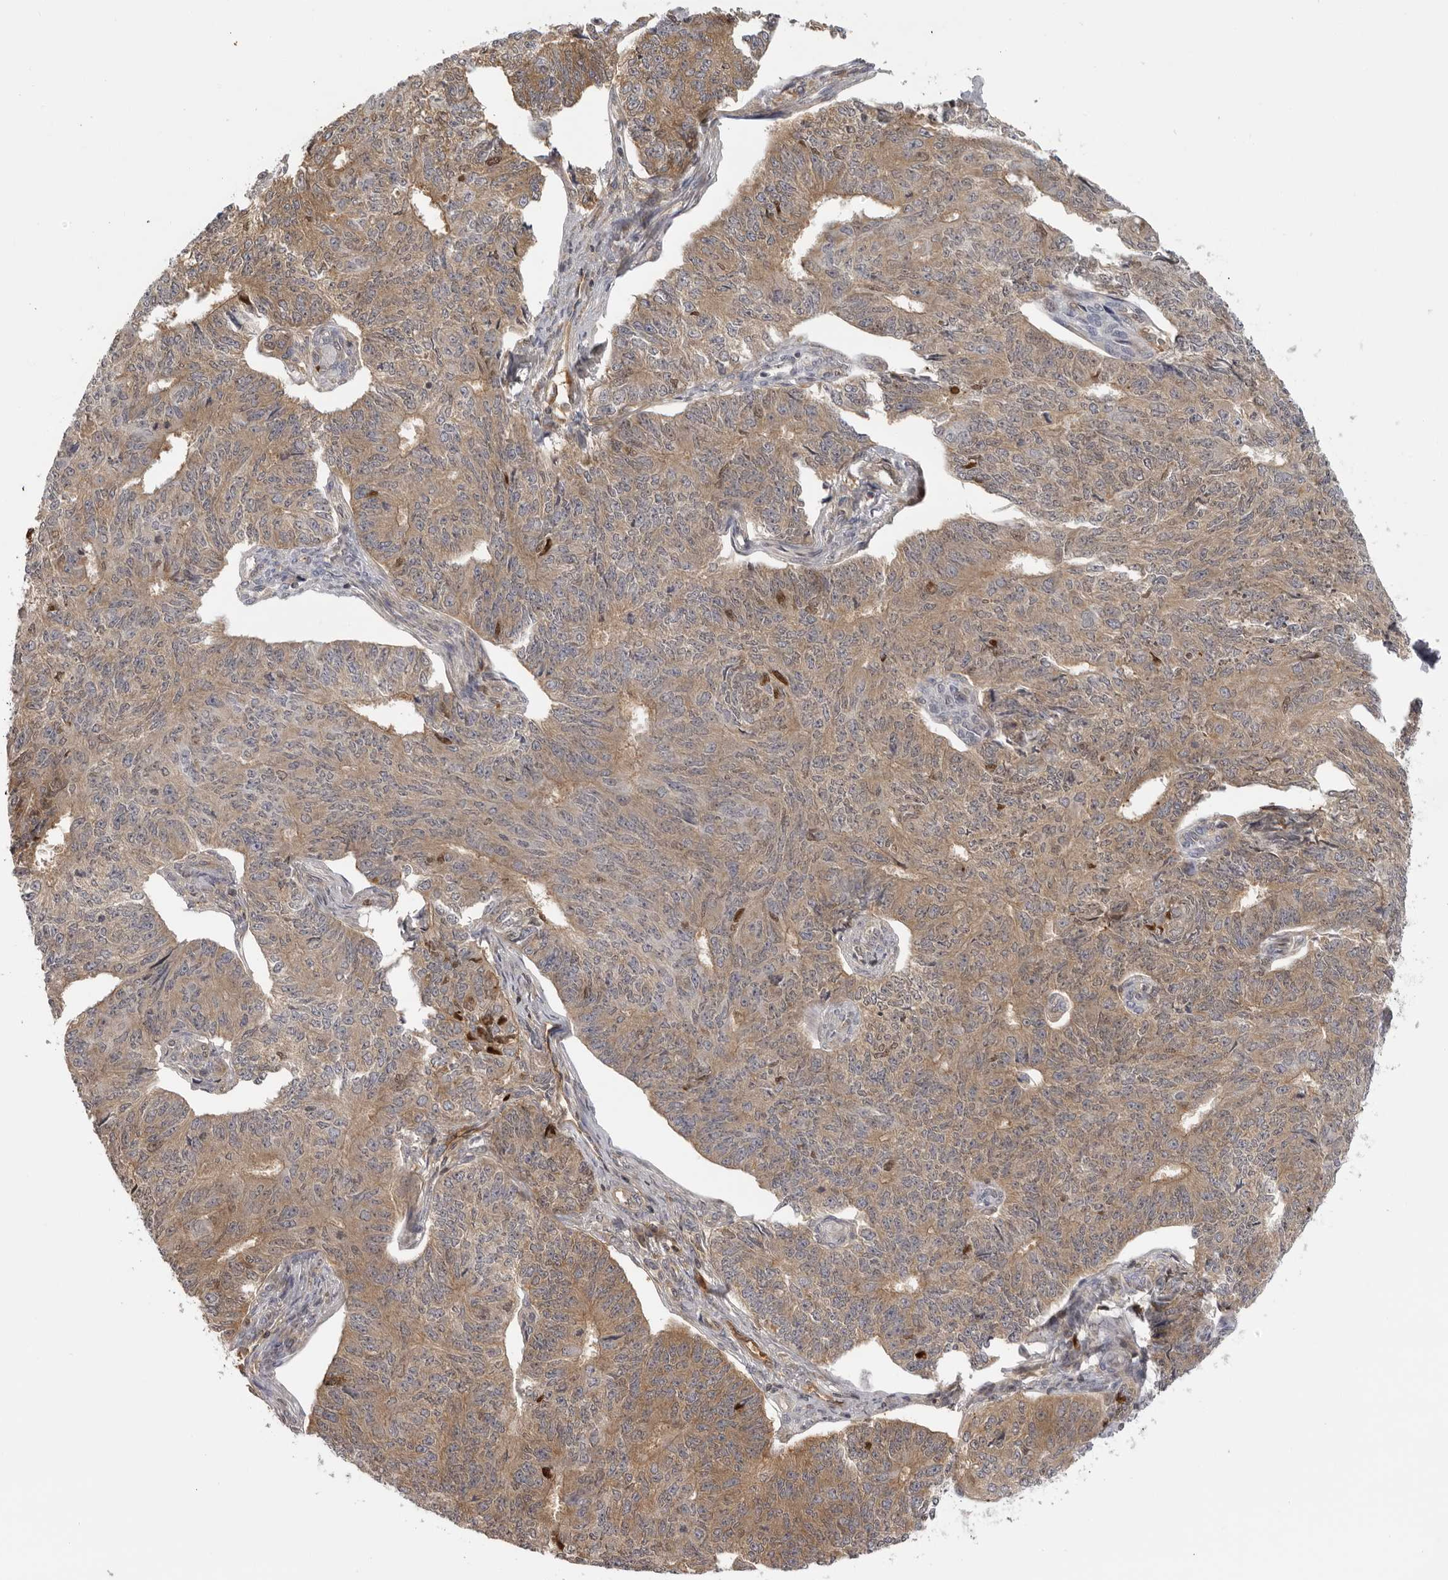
{"staining": {"intensity": "weak", "quantity": ">75%", "location": "cytoplasmic/membranous"}, "tissue": "endometrial cancer", "cell_type": "Tumor cells", "image_type": "cancer", "snomed": [{"axis": "morphology", "description": "Adenocarcinoma, NOS"}, {"axis": "topography", "description": "Endometrium"}], "caption": "Immunohistochemical staining of human endometrial cancer demonstrates low levels of weak cytoplasmic/membranous positivity in about >75% of tumor cells.", "gene": "PLEKHF2", "patient": {"sex": "female", "age": 32}}